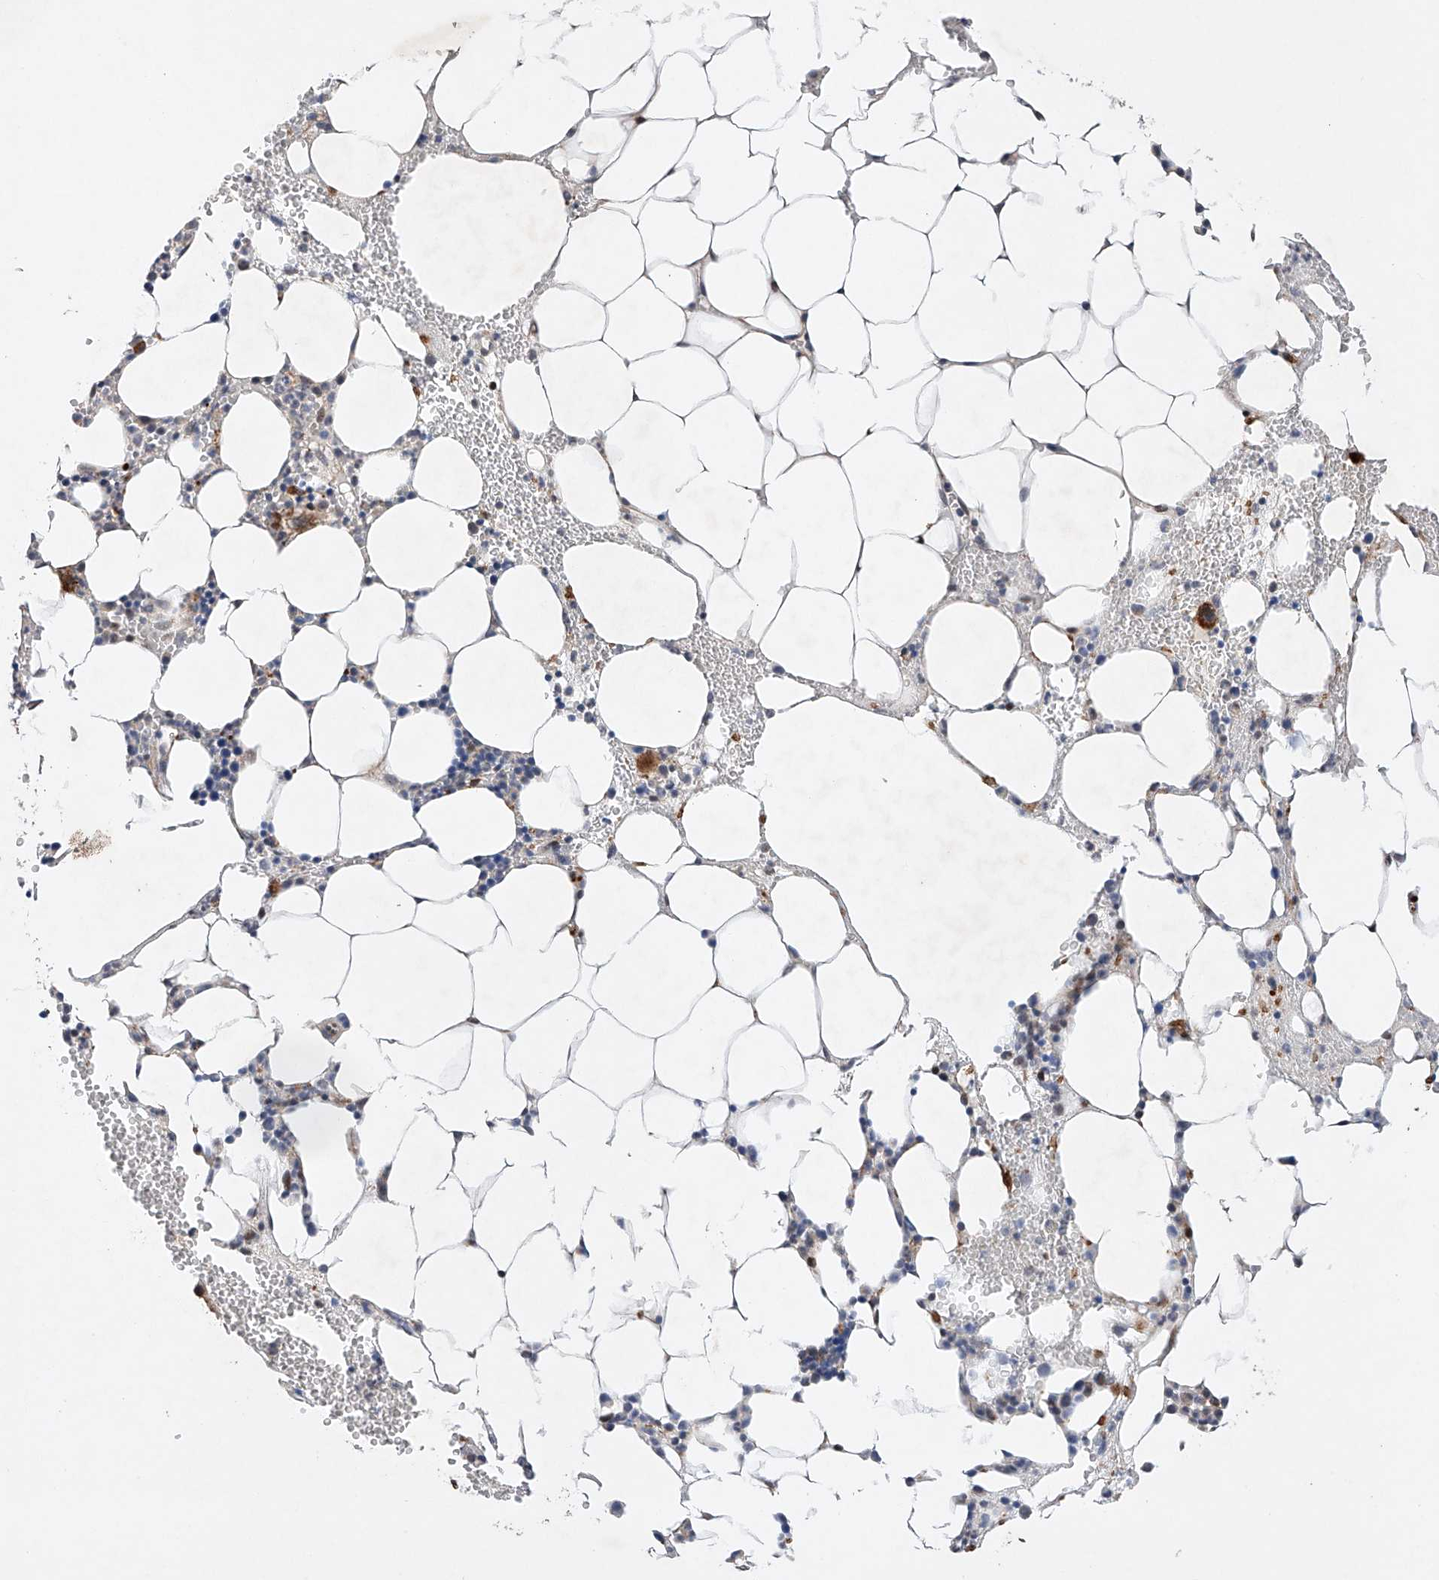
{"staining": {"intensity": "strong", "quantity": "<25%", "location": "cytoplasmic/membranous"}, "tissue": "bone marrow", "cell_type": "Hematopoietic cells", "image_type": "normal", "snomed": [{"axis": "morphology", "description": "Normal tissue, NOS"}, {"axis": "morphology", "description": "Inflammation, NOS"}, {"axis": "topography", "description": "Bone marrow"}], "caption": "This image displays normal bone marrow stained with IHC to label a protein in brown. The cytoplasmic/membranous of hematopoietic cells show strong positivity for the protein. Nuclei are counter-stained blue.", "gene": "AFG1L", "patient": {"sex": "female", "age": 78}}